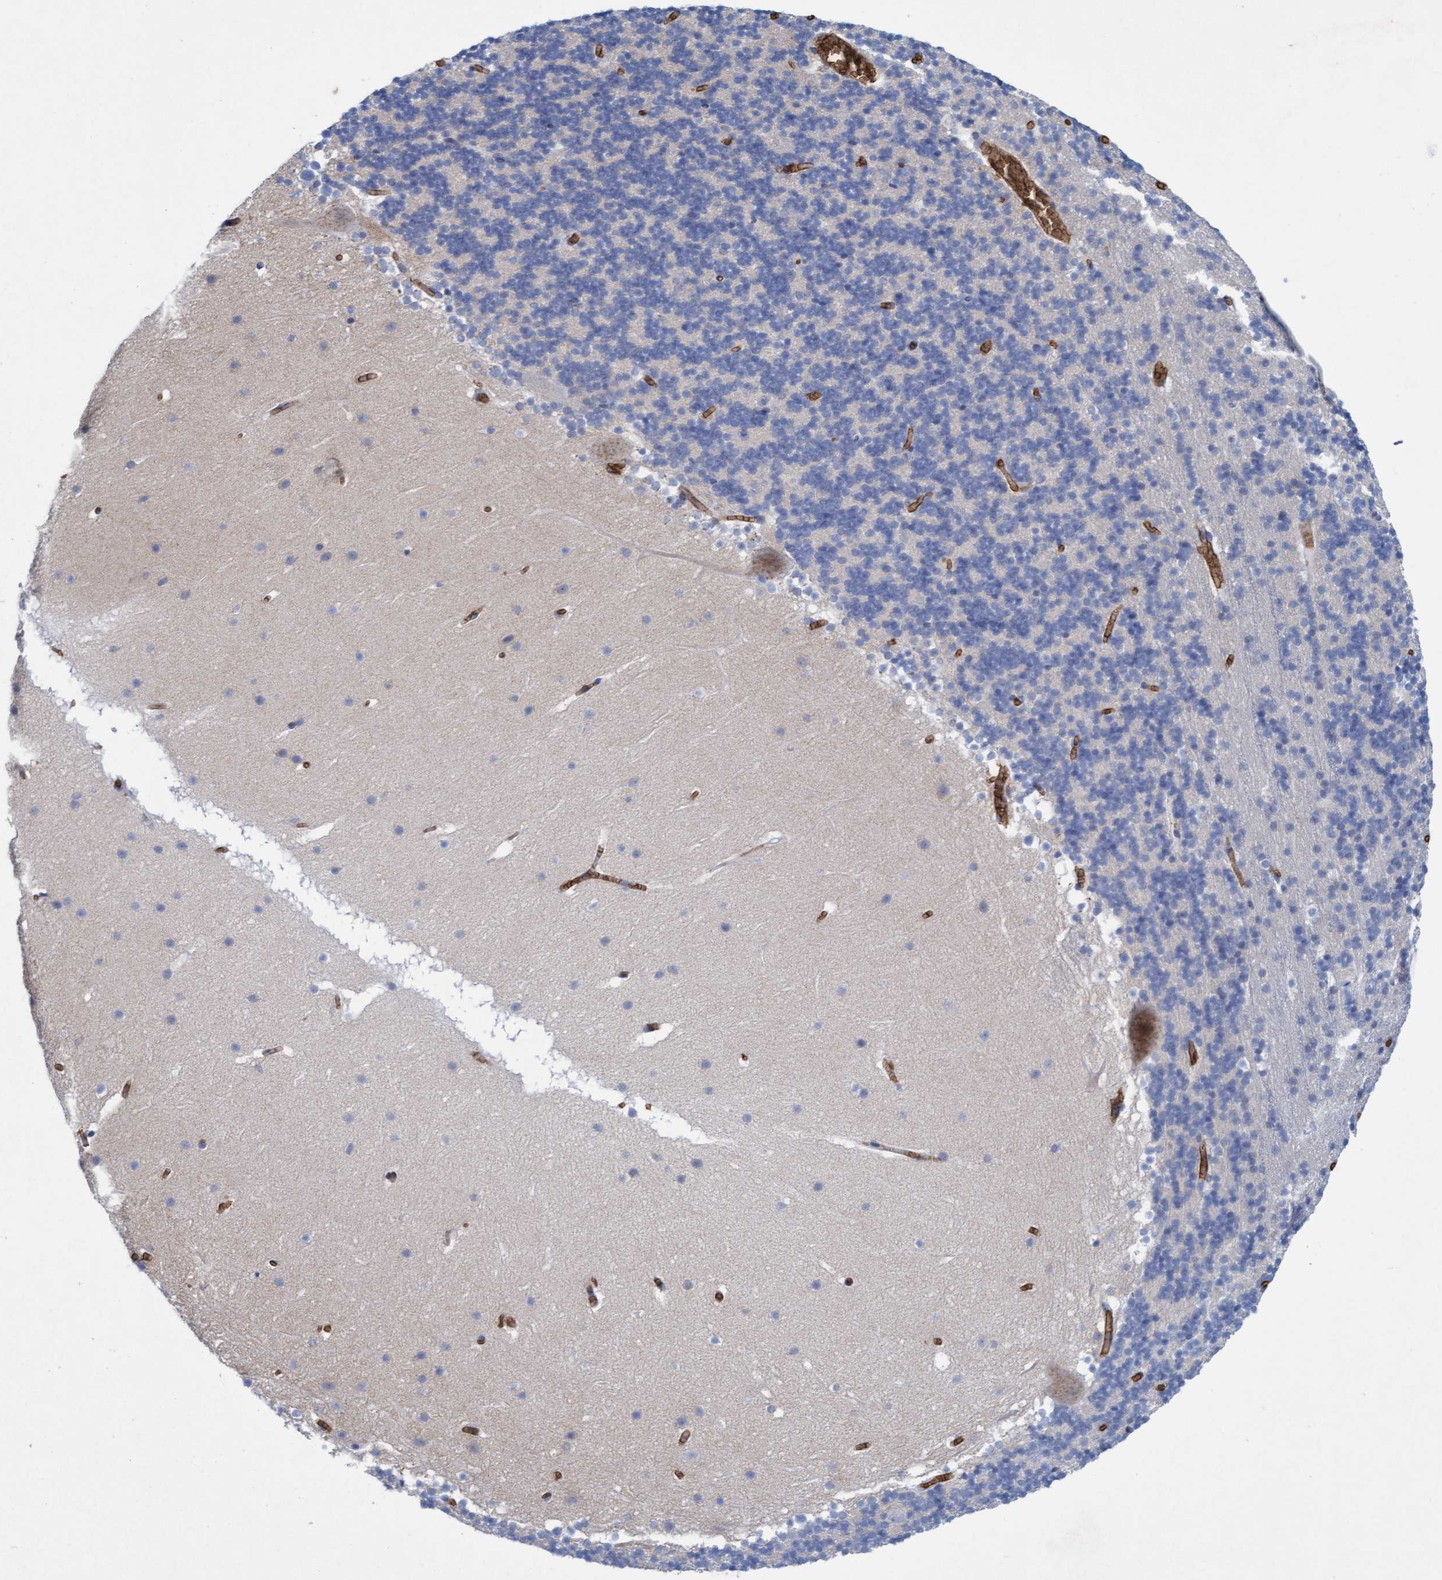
{"staining": {"intensity": "negative", "quantity": "none", "location": "none"}, "tissue": "cerebellum", "cell_type": "Cells in granular layer", "image_type": "normal", "snomed": [{"axis": "morphology", "description": "Normal tissue, NOS"}, {"axis": "topography", "description": "Cerebellum"}], "caption": "An image of cerebellum stained for a protein reveals no brown staining in cells in granular layer.", "gene": "SPEM2", "patient": {"sex": "male", "age": 45}}